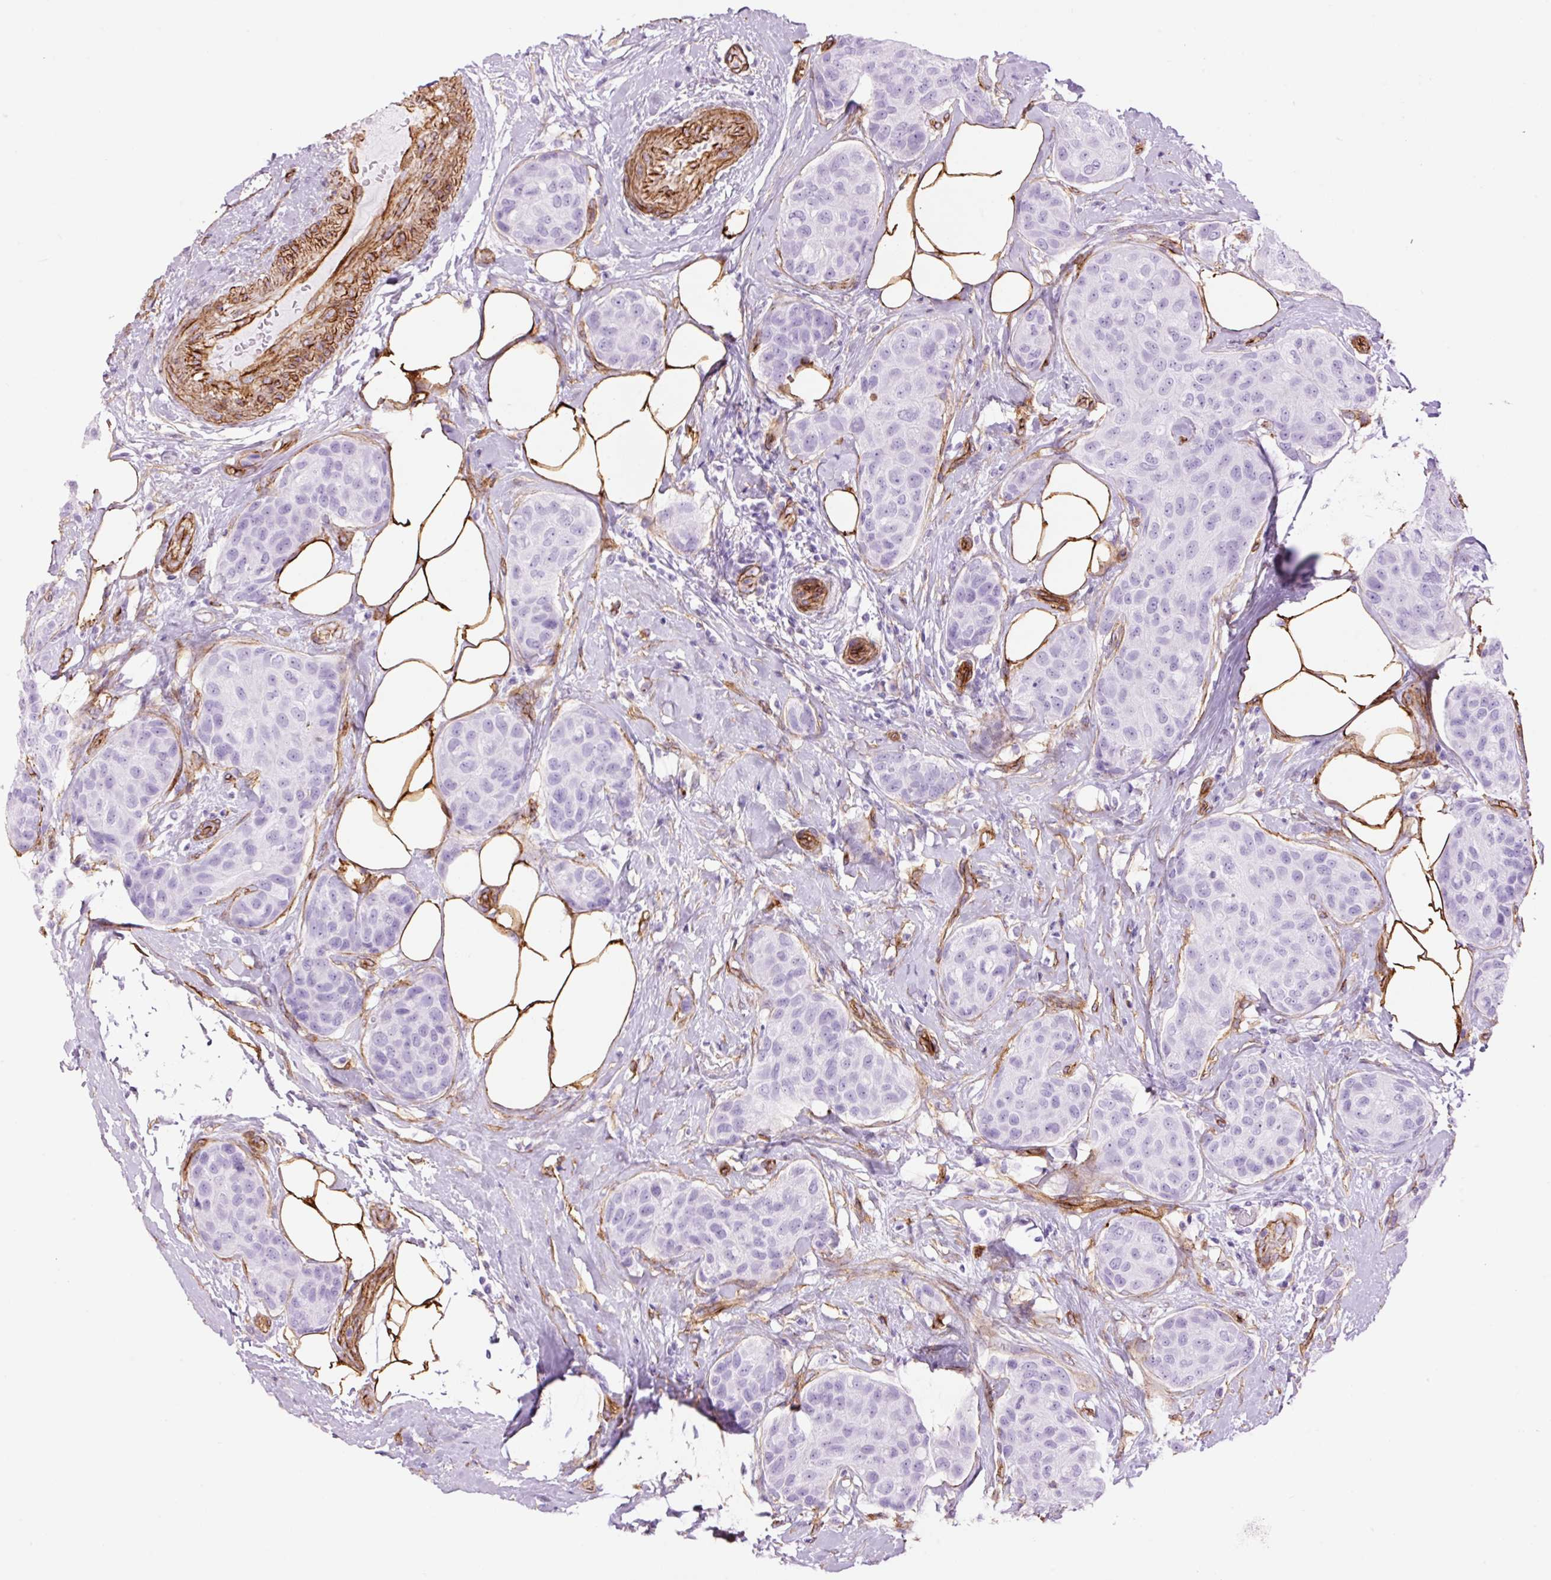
{"staining": {"intensity": "negative", "quantity": "none", "location": "none"}, "tissue": "breast cancer", "cell_type": "Tumor cells", "image_type": "cancer", "snomed": [{"axis": "morphology", "description": "Duct carcinoma"}, {"axis": "topography", "description": "Breast"}, {"axis": "topography", "description": "Lymph node"}], "caption": "Immunohistochemistry photomicrograph of human breast cancer stained for a protein (brown), which displays no expression in tumor cells. The staining is performed using DAB (3,3'-diaminobenzidine) brown chromogen with nuclei counter-stained in using hematoxylin.", "gene": "CAV1", "patient": {"sex": "female", "age": 80}}